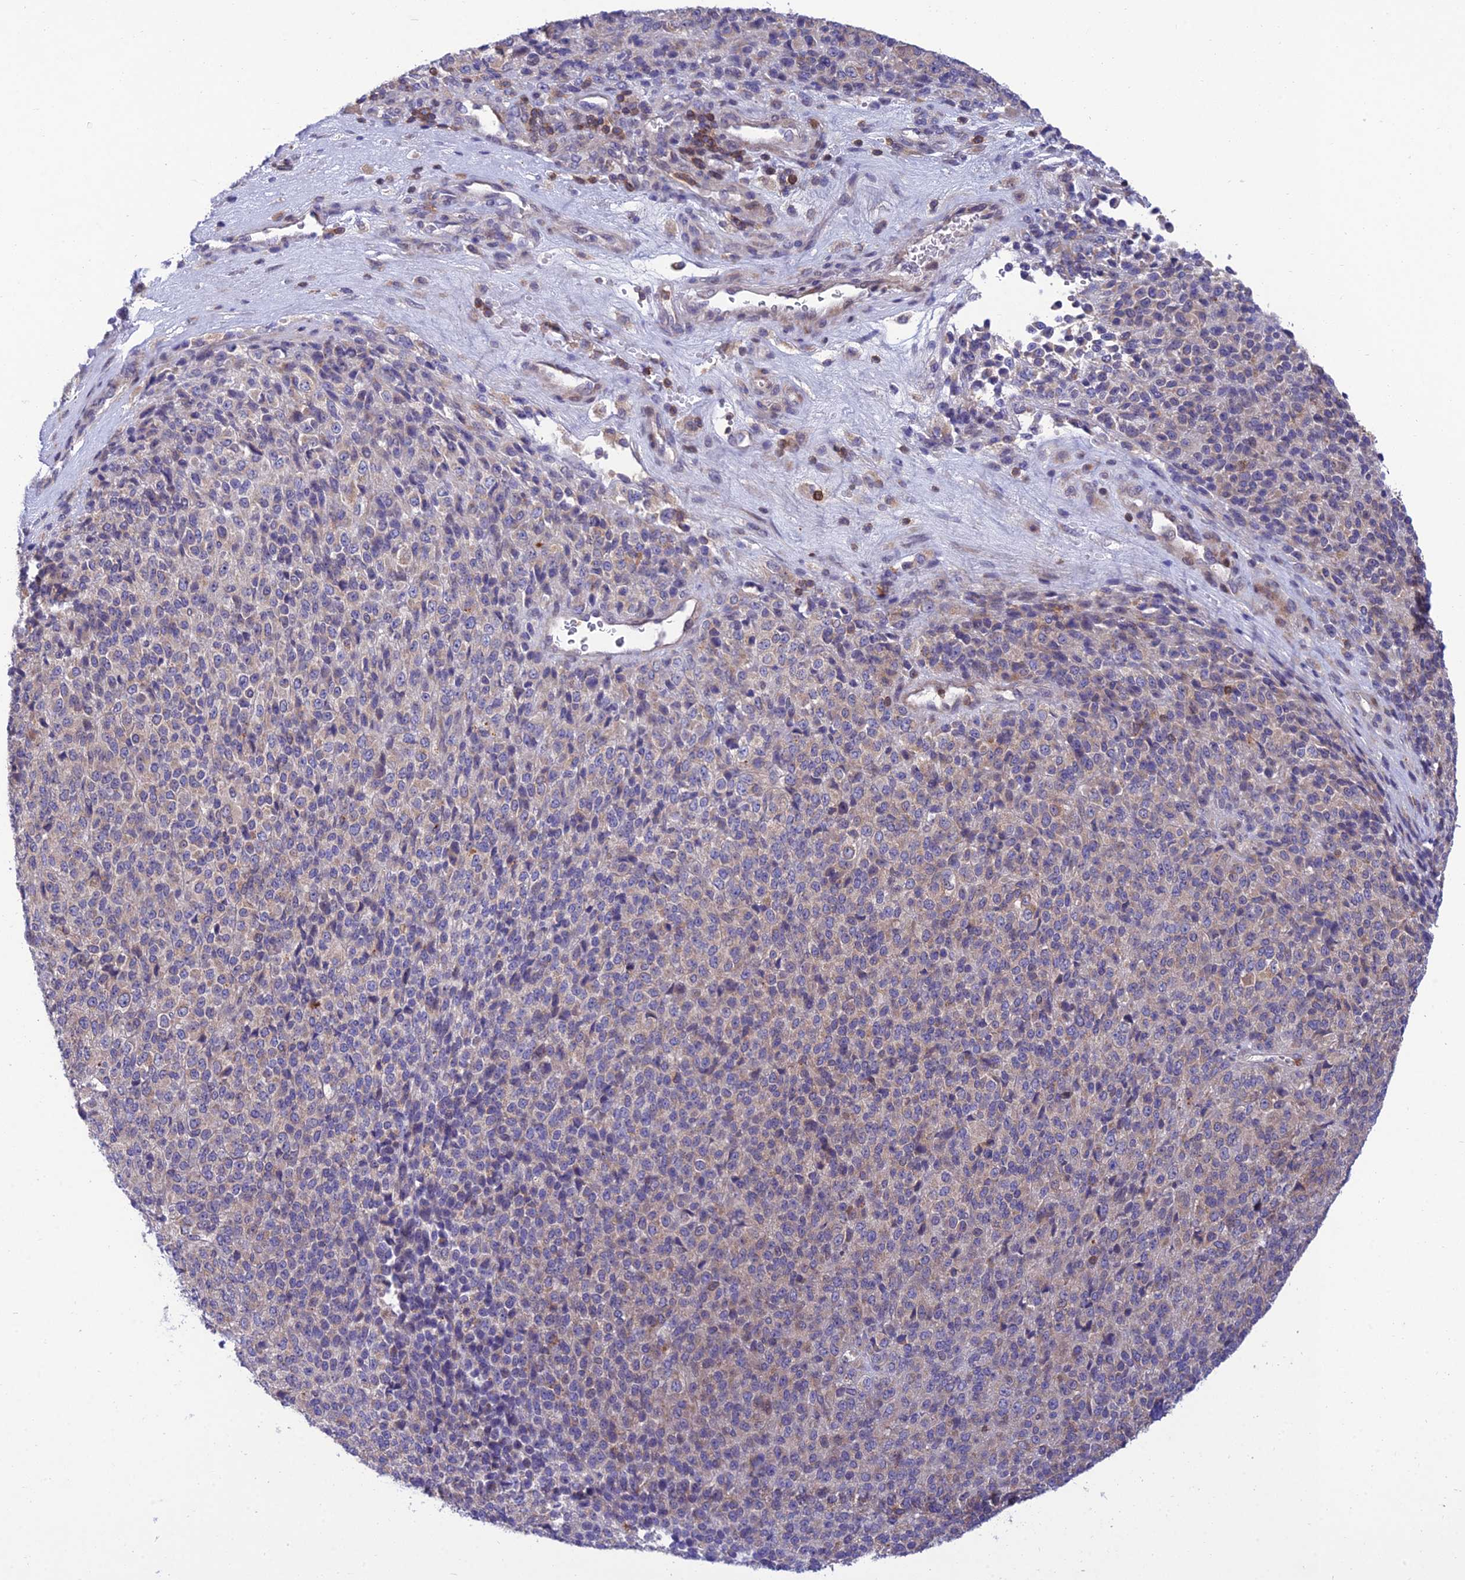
{"staining": {"intensity": "negative", "quantity": "none", "location": "none"}, "tissue": "melanoma", "cell_type": "Tumor cells", "image_type": "cancer", "snomed": [{"axis": "morphology", "description": "Malignant melanoma, Metastatic site"}, {"axis": "topography", "description": "Brain"}], "caption": "Immunohistochemistry of human malignant melanoma (metastatic site) shows no positivity in tumor cells.", "gene": "FAM76A", "patient": {"sex": "female", "age": 56}}